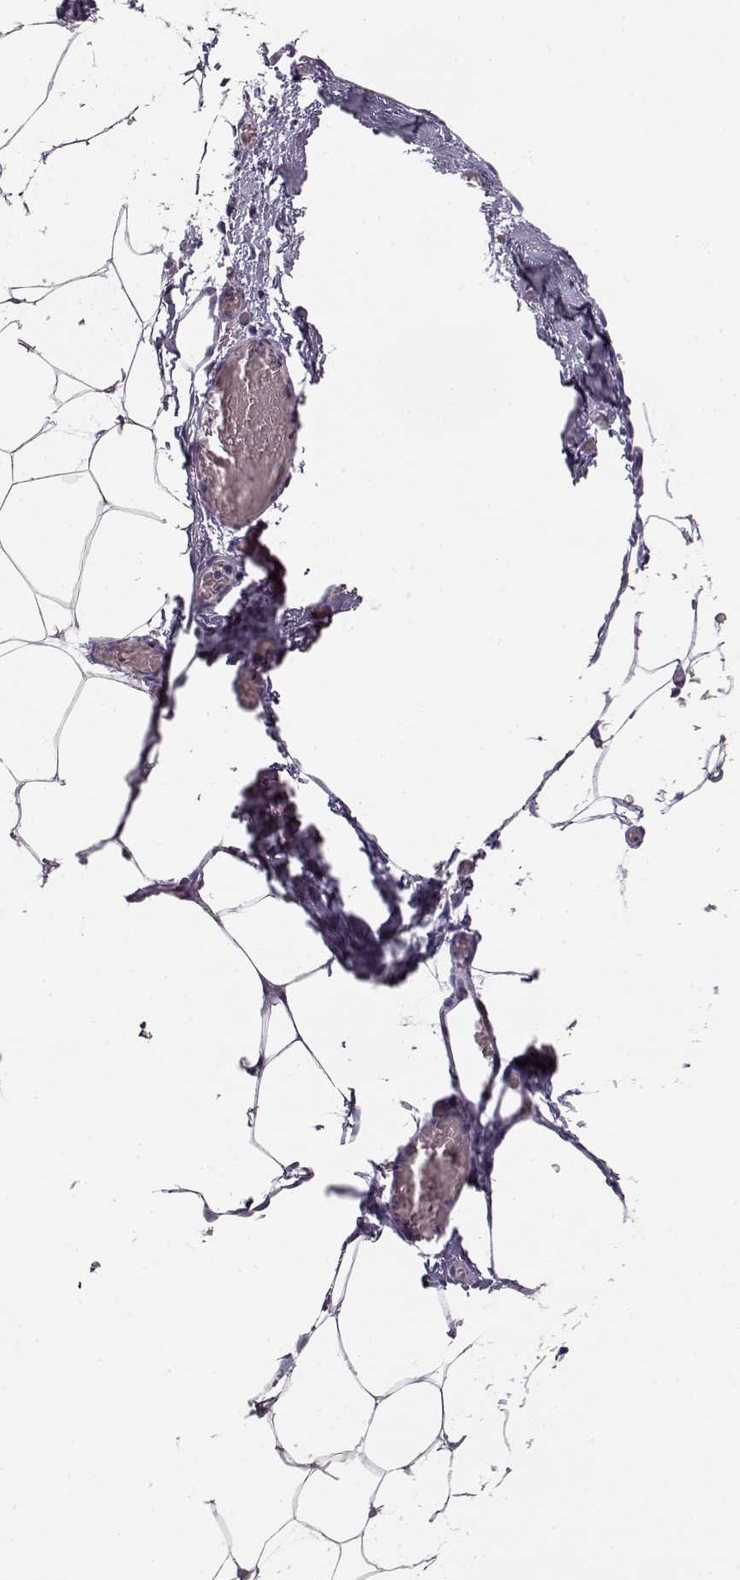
{"staining": {"intensity": "negative", "quantity": "none", "location": "none"}, "tissue": "adipose tissue", "cell_type": "Adipocytes", "image_type": "normal", "snomed": [{"axis": "morphology", "description": "Normal tissue, NOS"}, {"axis": "topography", "description": "Adipose tissue"}], "caption": "Histopathology image shows no protein expression in adipocytes of benign adipose tissue.", "gene": "BFSP2", "patient": {"sex": "male", "age": 57}}